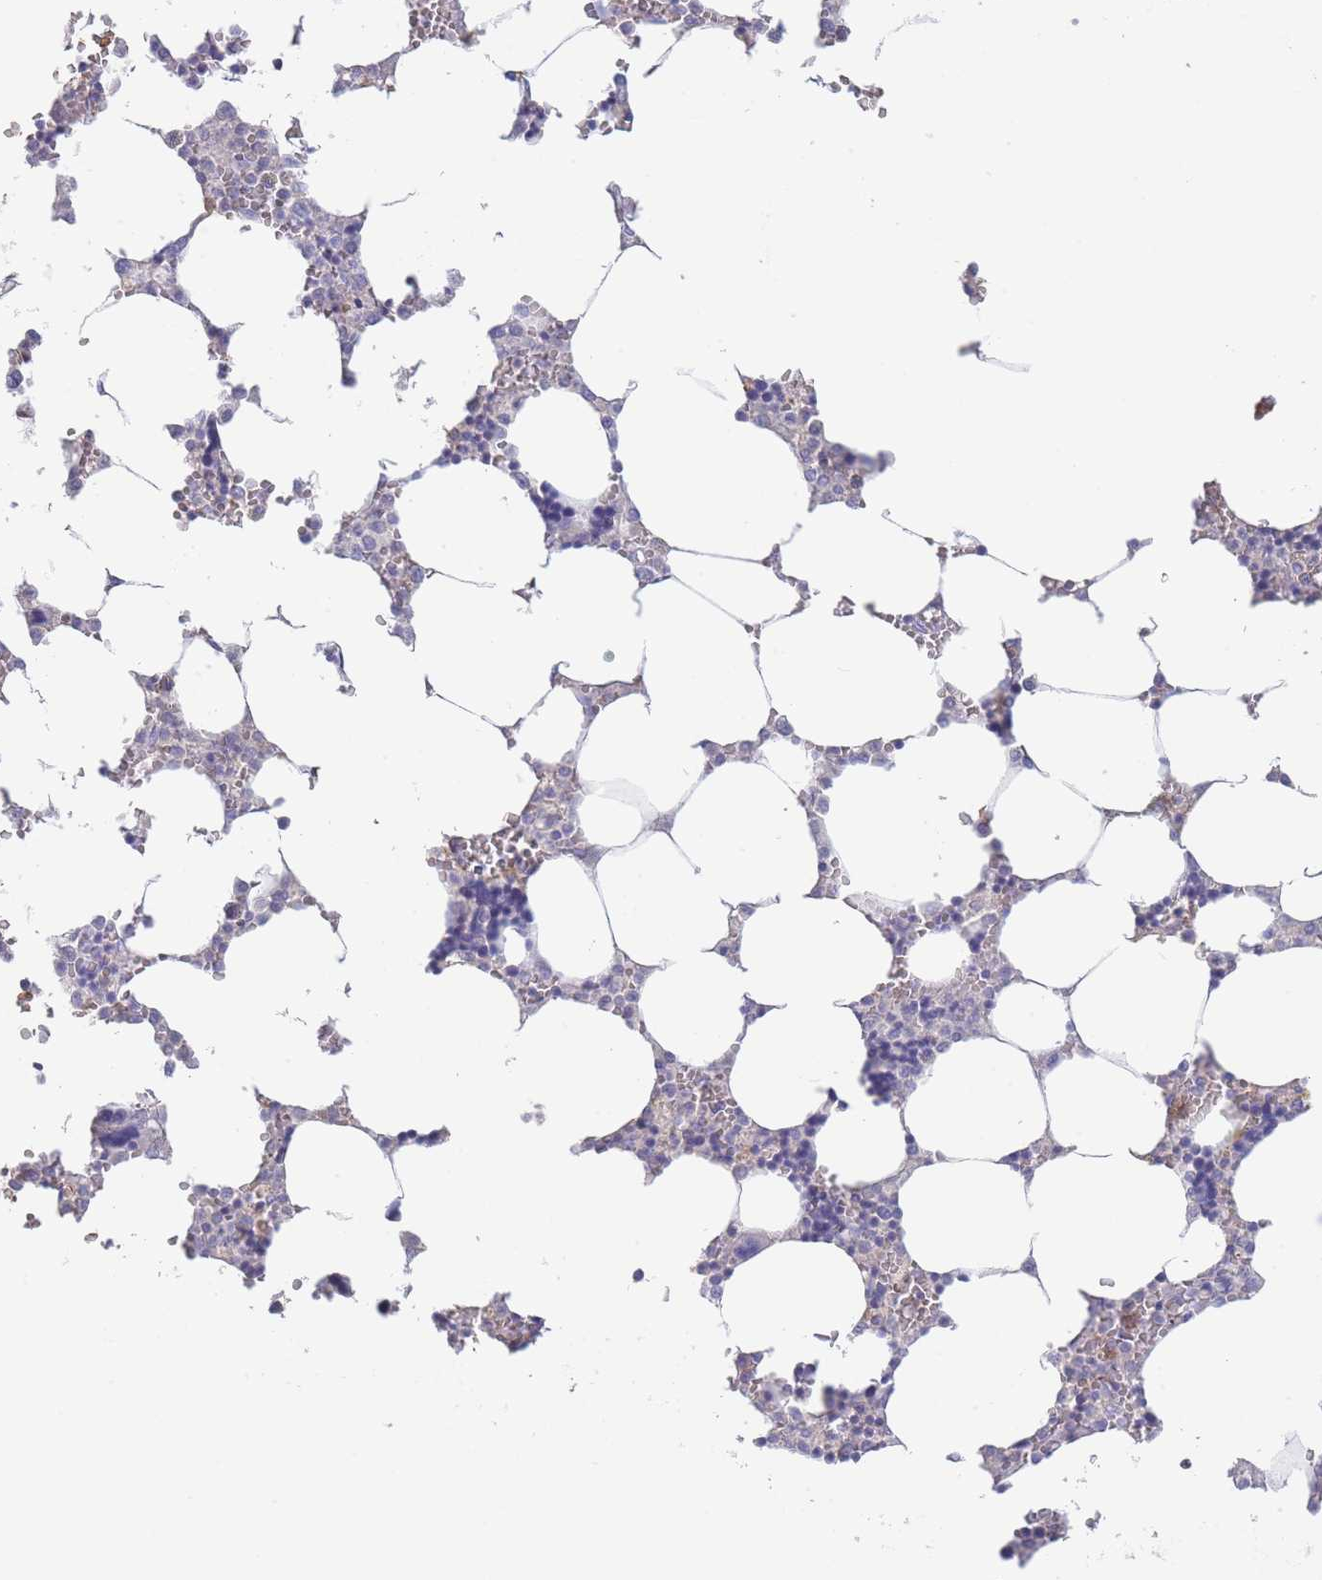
{"staining": {"intensity": "negative", "quantity": "none", "location": "none"}, "tissue": "bone marrow", "cell_type": "Hematopoietic cells", "image_type": "normal", "snomed": [{"axis": "morphology", "description": "Normal tissue, NOS"}, {"axis": "topography", "description": "Bone marrow"}], "caption": "Immunohistochemical staining of normal bone marrow reveals no significant positivity in hematopoietic cells. (DAB (3,3'-diaminobenzidine) immunohistochemistry with hematoxylin counter stain).", "gene": "CD37", "patient": {"sex": "male", "age": 64}}